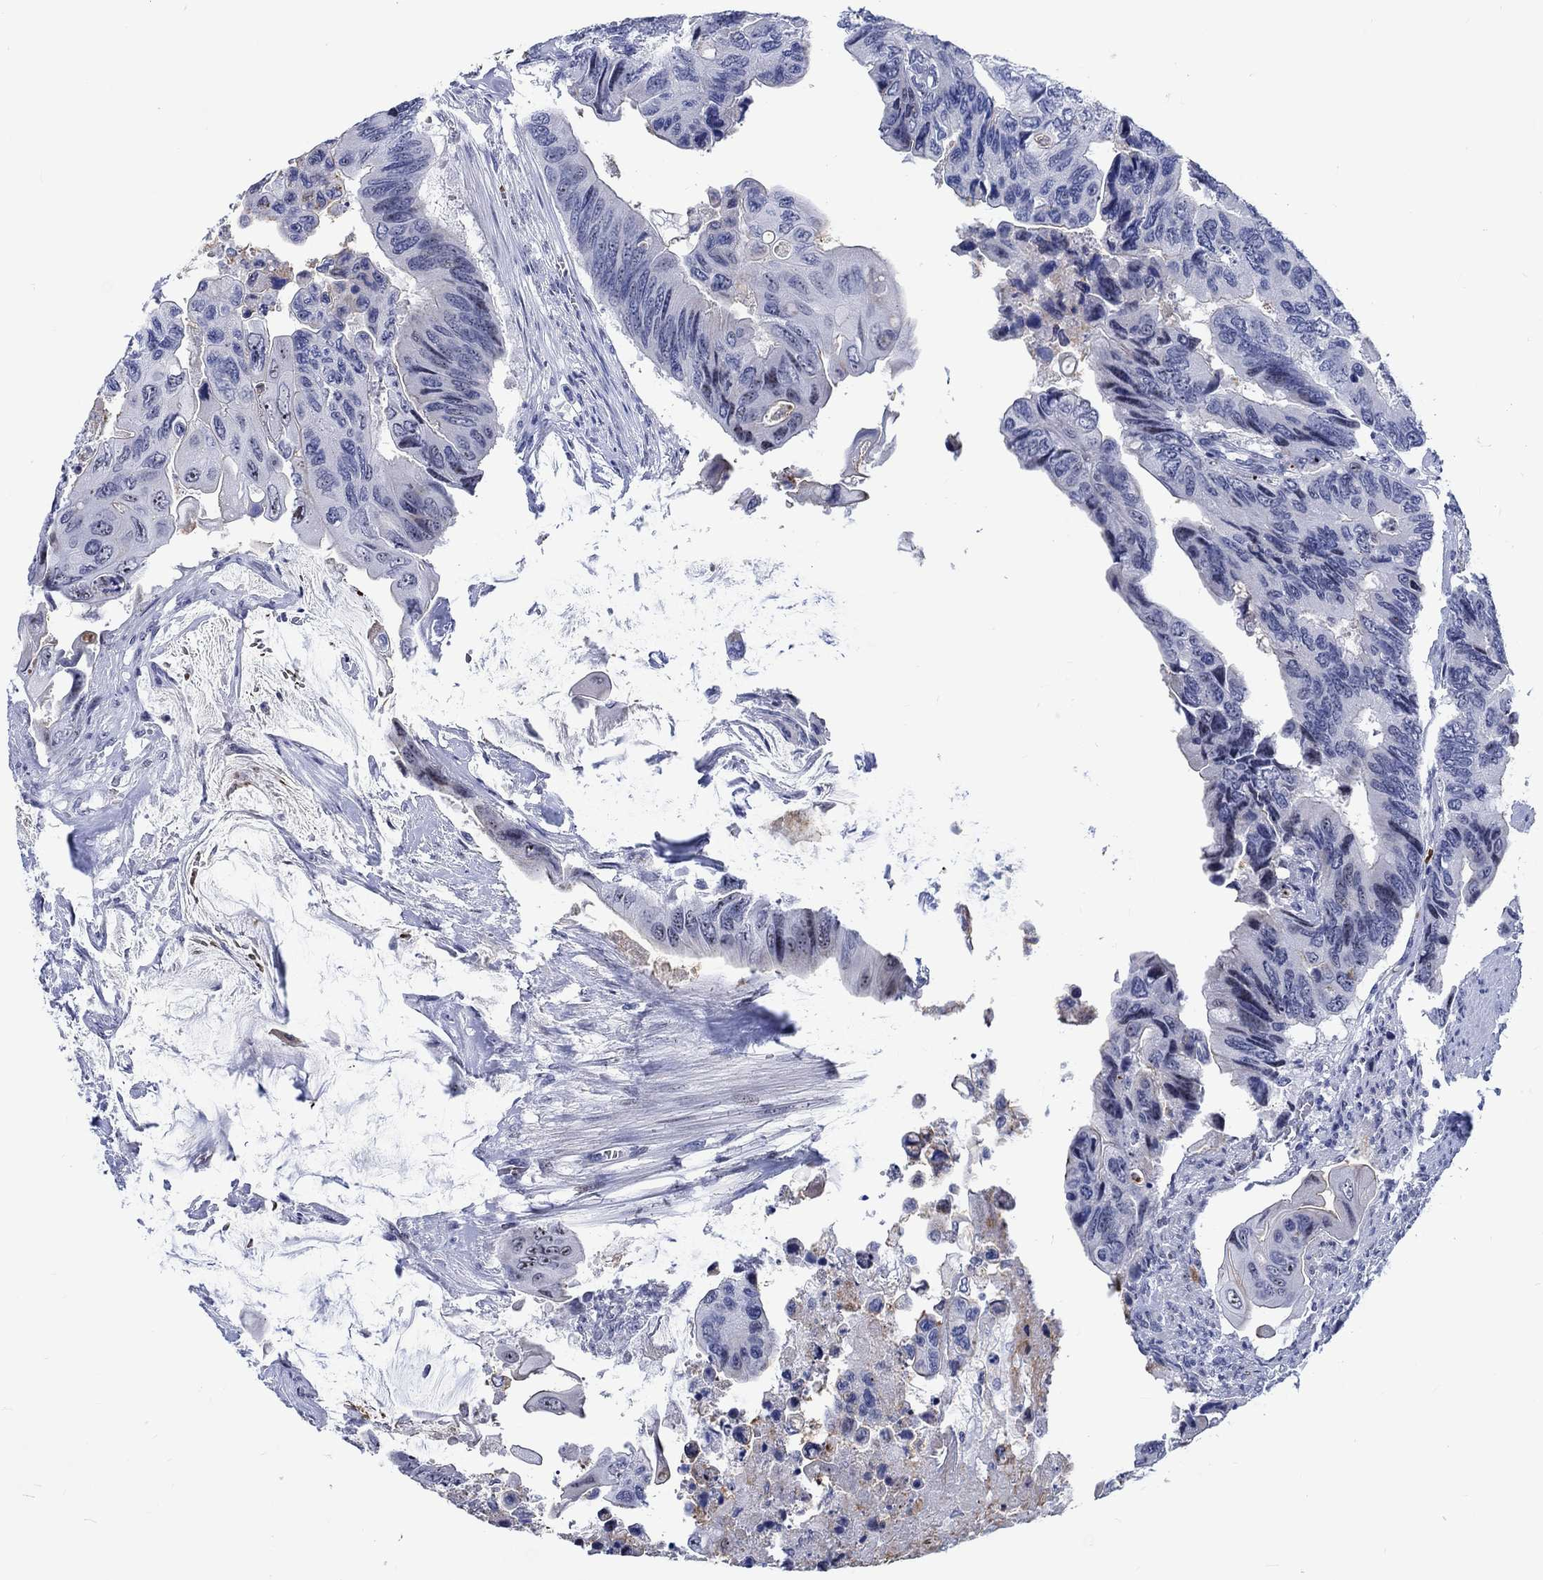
{"staining": {"intensity": "strong", "quantity": "25%-75%", "location": "nuclear"}, "tissue": "colorectal cancer", "cell_type": "Tumor cells", "image_type": "cancer", "snomed": [{"axis": "morphology", "description": "Adenocarcinoma, NOS"}, {"axis": "topography", "description": "Rectum"}], "caption": "Tumor cells show high levels of strong nuclear expression in about 25%-75% of cells in adenocarcinoma (colorectal).", "gene": "ZNF446", "patient": {"sex": "male", "age": 63}}